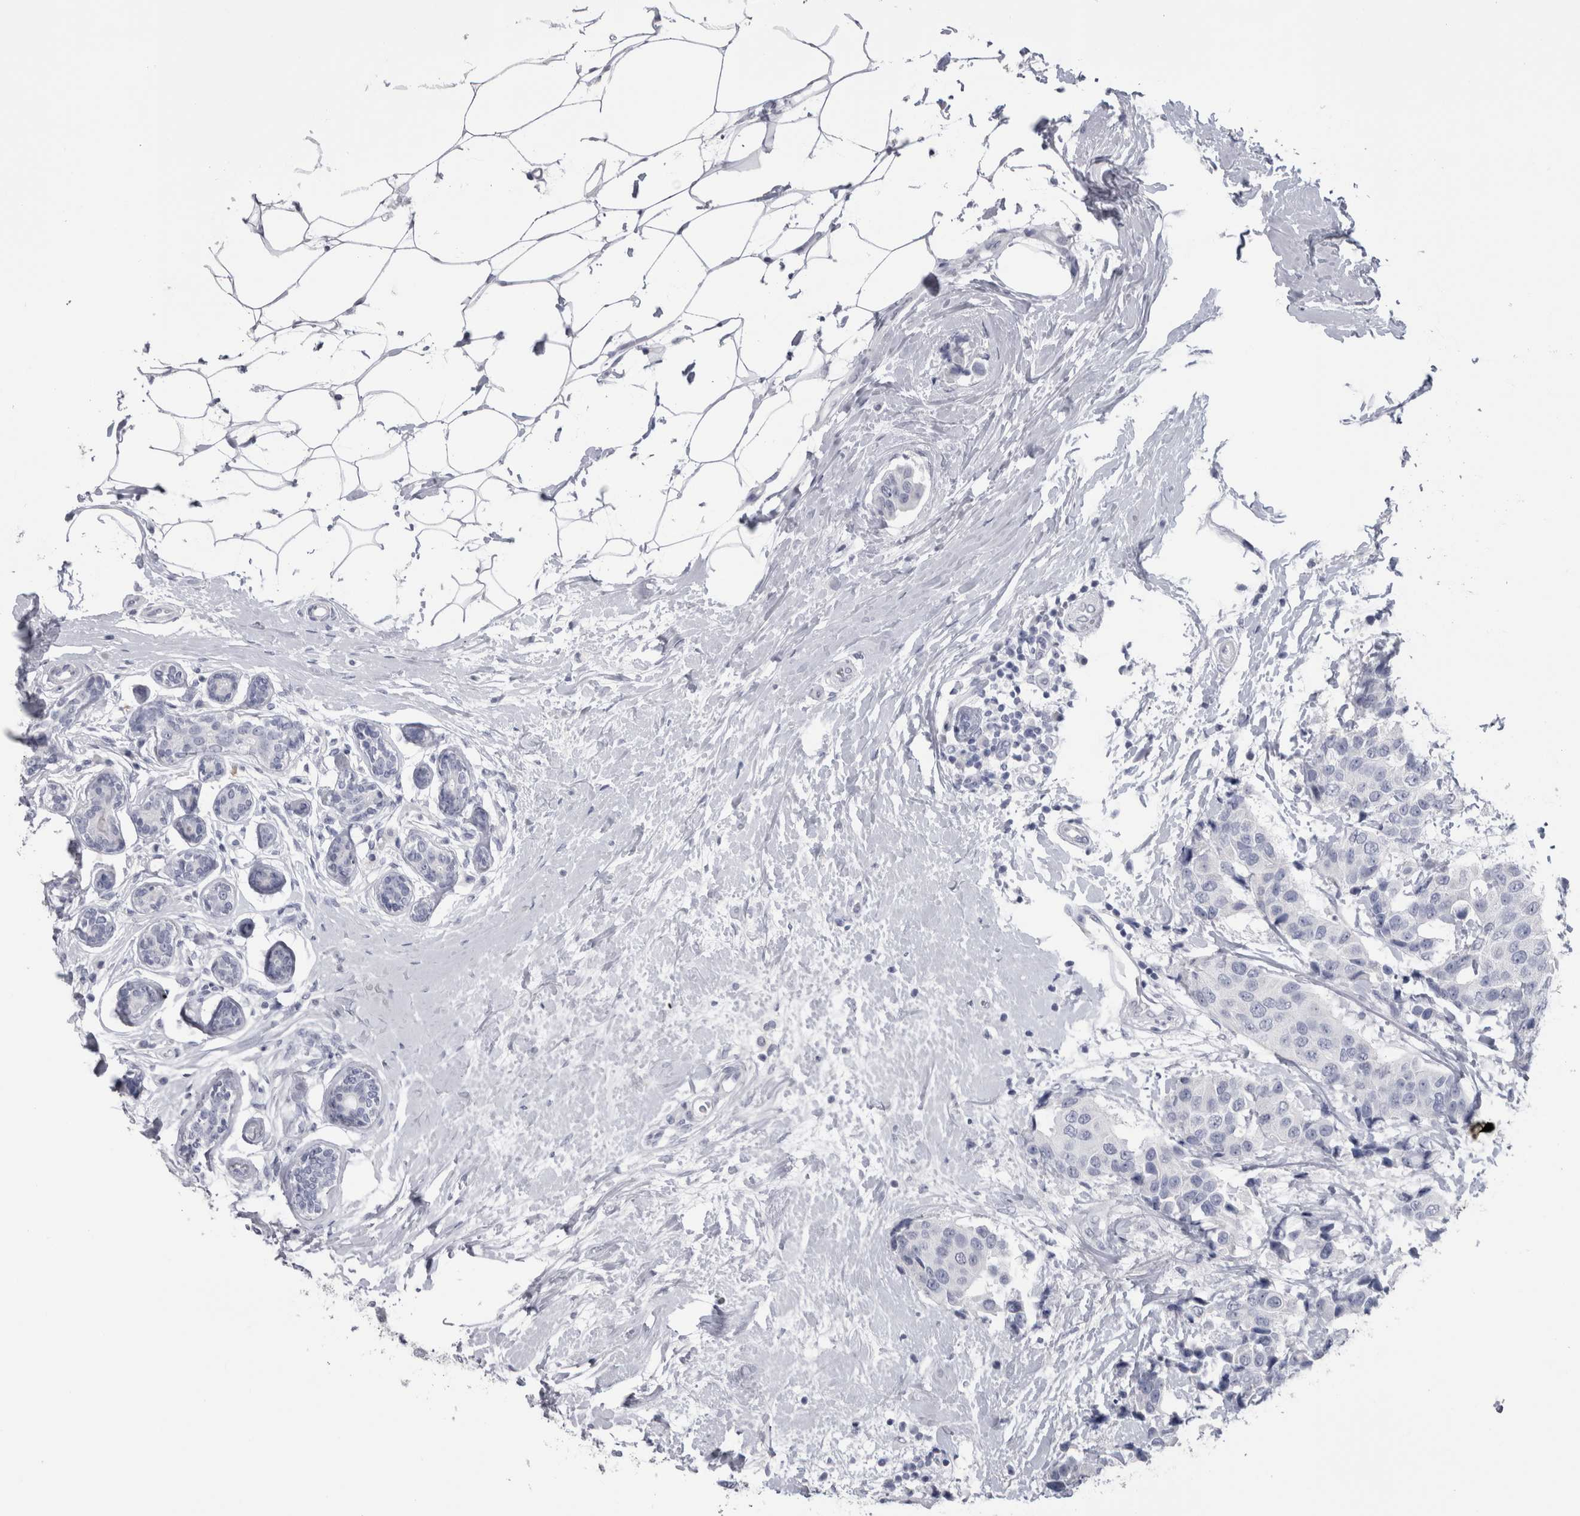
{"staining": {"intensity": "negative", "quantity": "none", "location": "none"}, "tissue": "breast cancer", "cell_type": "Tumor cells", "image_type": "cancer", "snomed": [{"axis": "morphology", "description": "Normal tissue, NOS"}, {"axis": "morphology", "description": "Duct carcinoma"}, {"axis": "topography", "description": "Breast"}], "caption": "Immunohistochemistry (IHC) micrograph of breast cancer (invasive ductal carcinoma) stained for a protein (brown), which demonstrates no staining in tumor cells.", "gene": "PTH", "patient": {"sex": "female", "age": 39}}